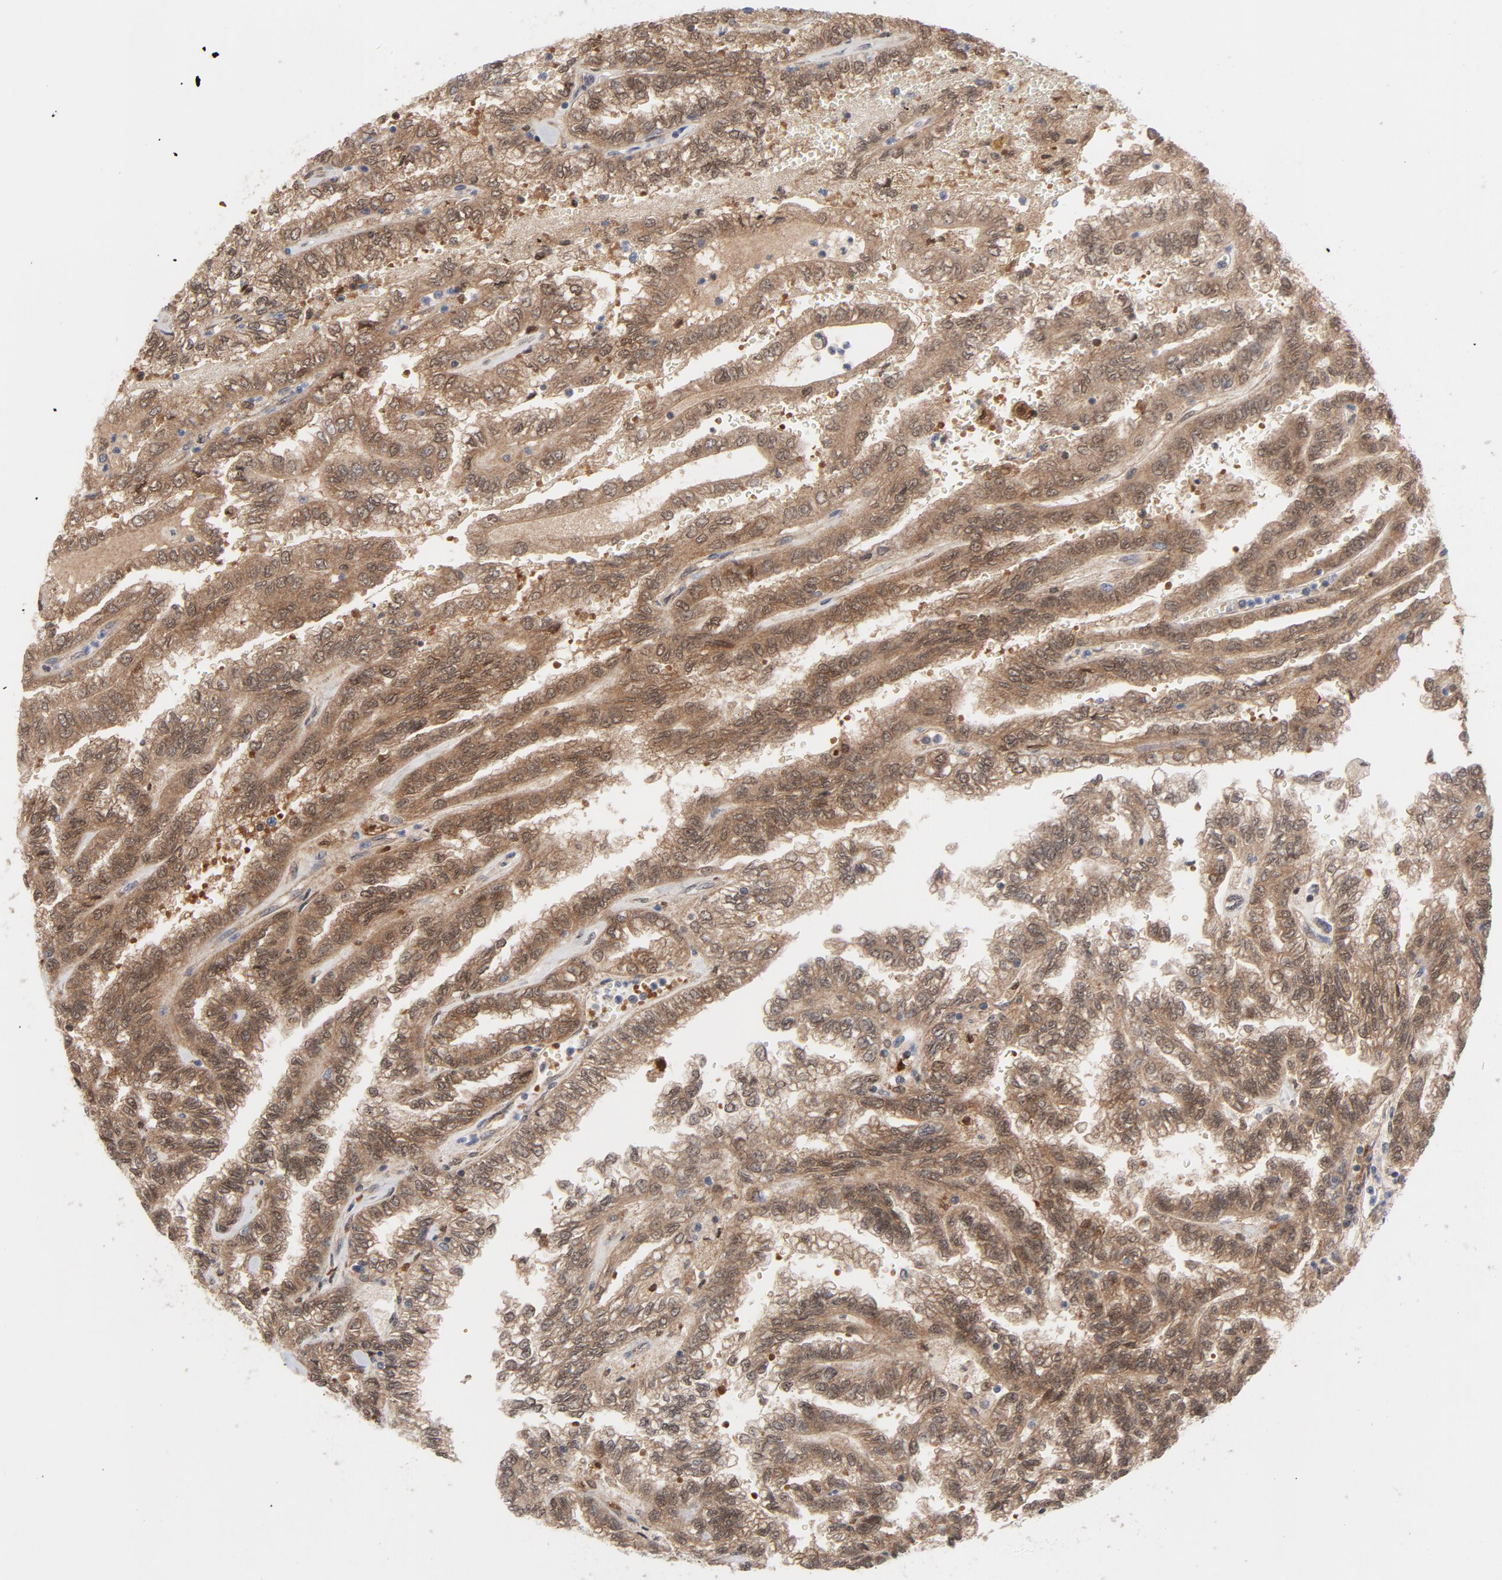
{"staining": {"intensity": "moderate", "quantity": ">75%", "location": "cytoplasmic/membranous,nuclear"}, "tissue": "renal cancer", "cell_type": "Tumor cells", "image_type": "cancer", "snomed": [{"axis": "morphology", "description": "Inflammation, NOS"}, {"axis": "morphology", "description": "Adenocarcinoma, NOS"}, {"axis": "topography", "description": "Kidney"}], "caption": "Immunohistochemistry (IHC) histopathology image of human renal cancer stained for a protein (brown), which exhibits medium levels of moderate cytoplasmic/membranous and nuclear staining in about >75% of tumor cells.", "gene": "PRDX1", "patient": {"sex": "male", "age": 68}}